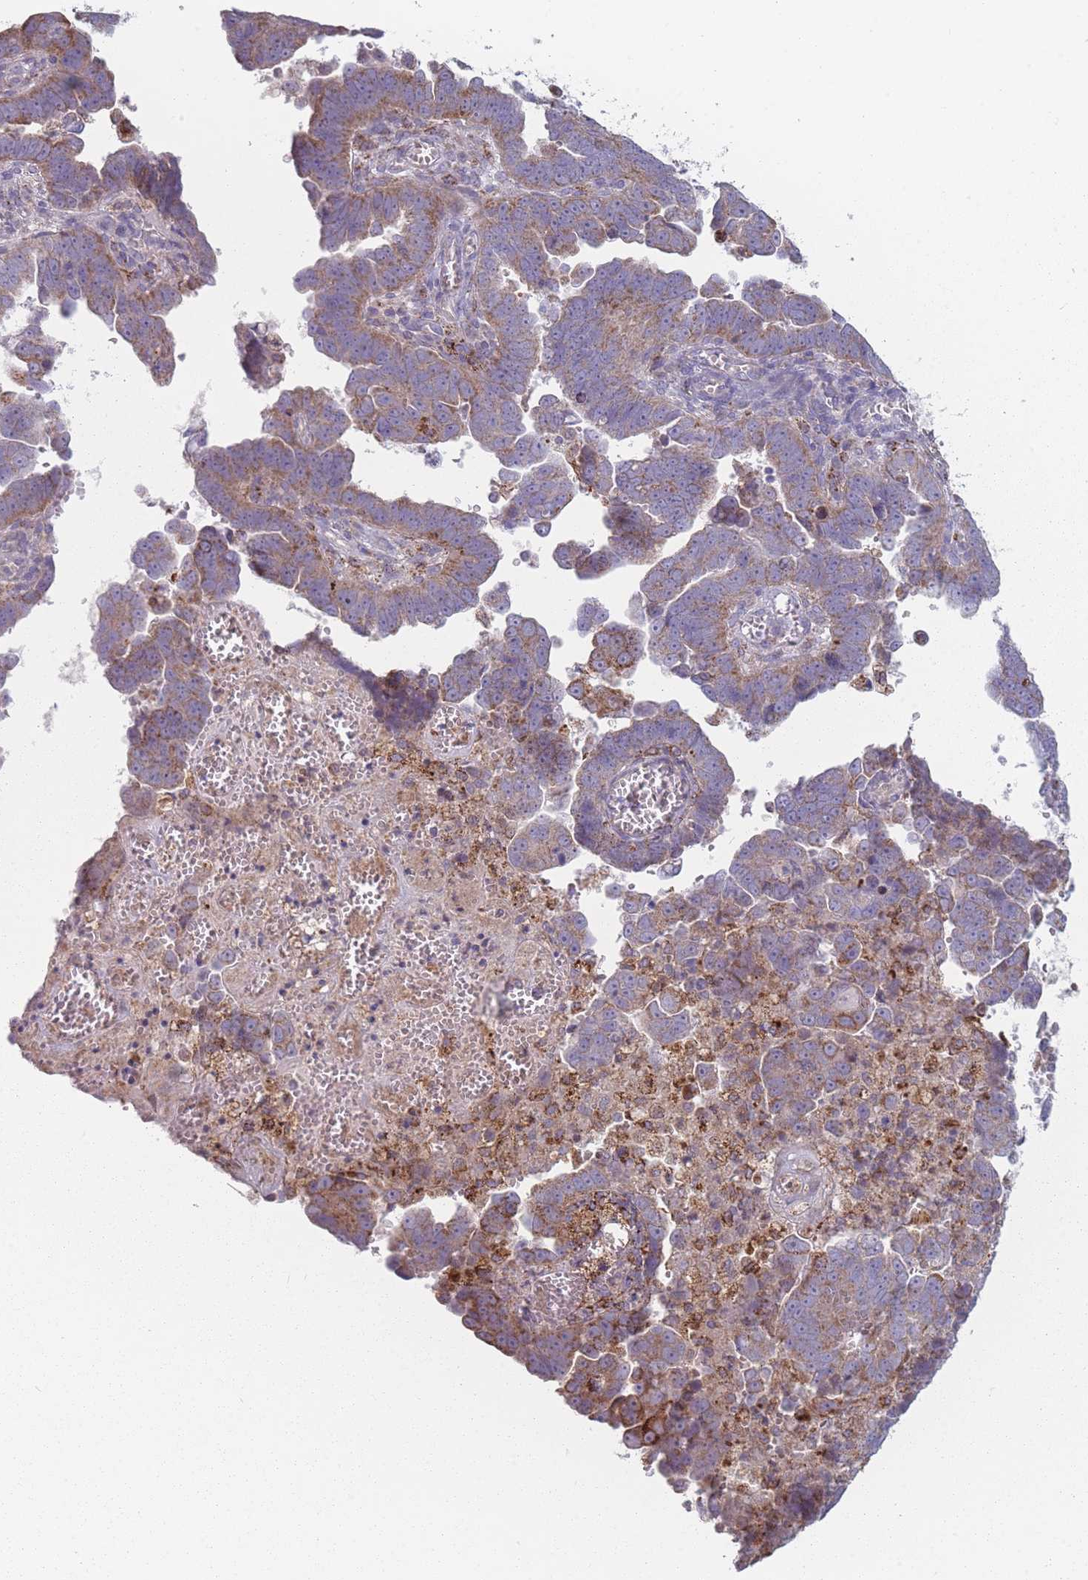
{"staining": {"intensity": "moderate", "quantity": ">75%", "location": "cytoplasmic/membranous"}, "tissue": "endometrial cancer", "cell_type": "Tumor cells", "image_type": "cancer", "snomed": [{"axis": "morphology", "description": "Adenocarcinoma, NOS"}, {"axis": "topography", "description": "Endometrium"}], "caption": "This image exhibits IHC staining of human adenocarcinoma (endometrial), with medium moderate cytoplasmic/membranous staining in about >75% of tumor cells.", "gene": "PEX11B", "patient": {"sex": "female", "age": 75}}